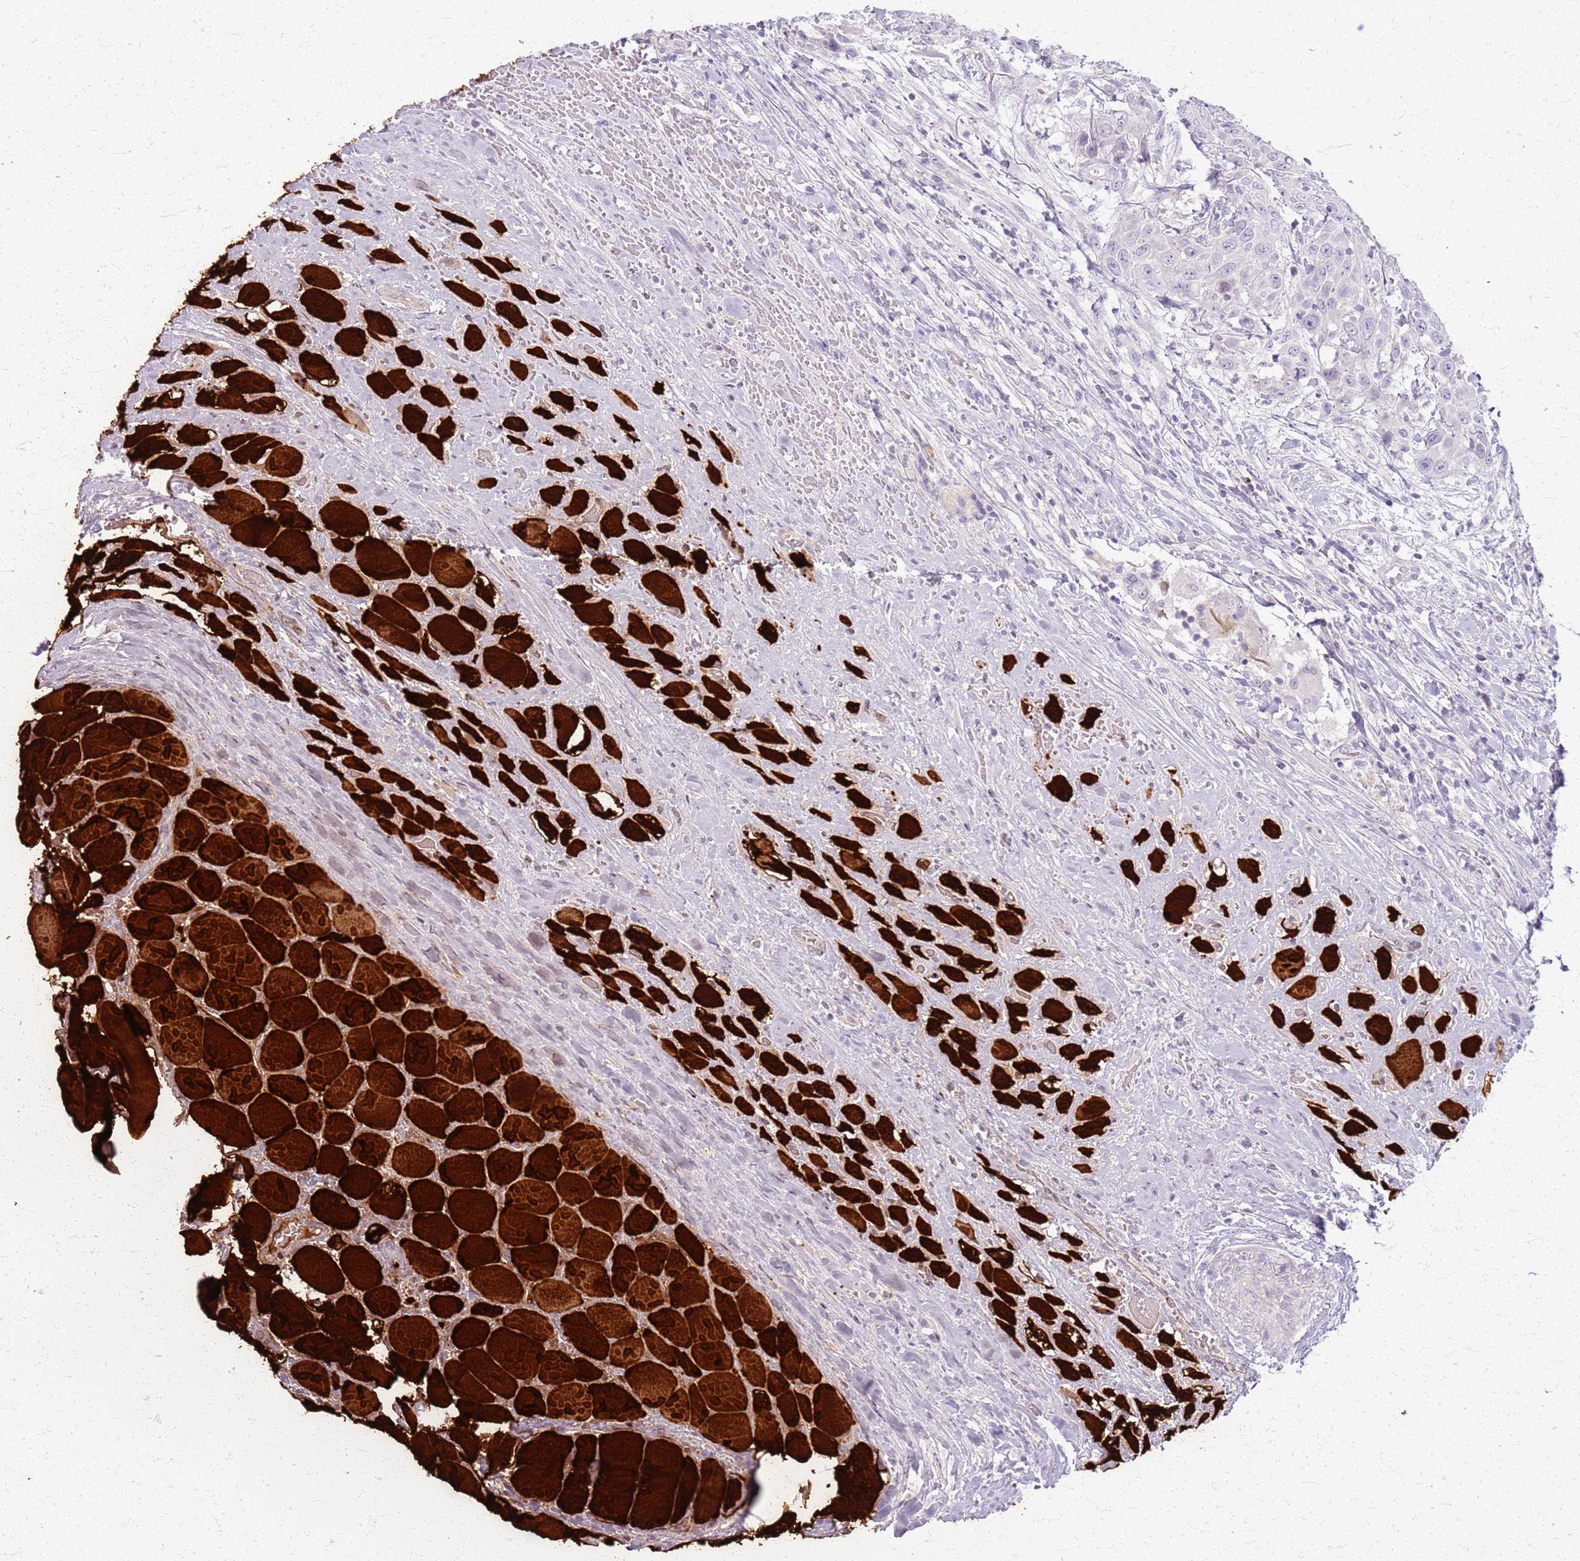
{"staining": {"intensity": "negative", "quantity": "none", "location": "none"}, "tissue": "head and neck cancer", "cell_type": "Tumor cells", "image_type": "cancer", "snomed": [{"axis": "morphology", "description": "Squamous cell carcinoma, NOS"}, {"axis": "topography", "description": "Head-Neck"}], "caption": "DAB (3,3'-diaminobenzidine) immunohistochemical staining of head and neck squamous cell carcinoma displays no significant expression in tumor cells.", "gene": "CSRP3", "patient": {"sex": "male", "age": 81}}